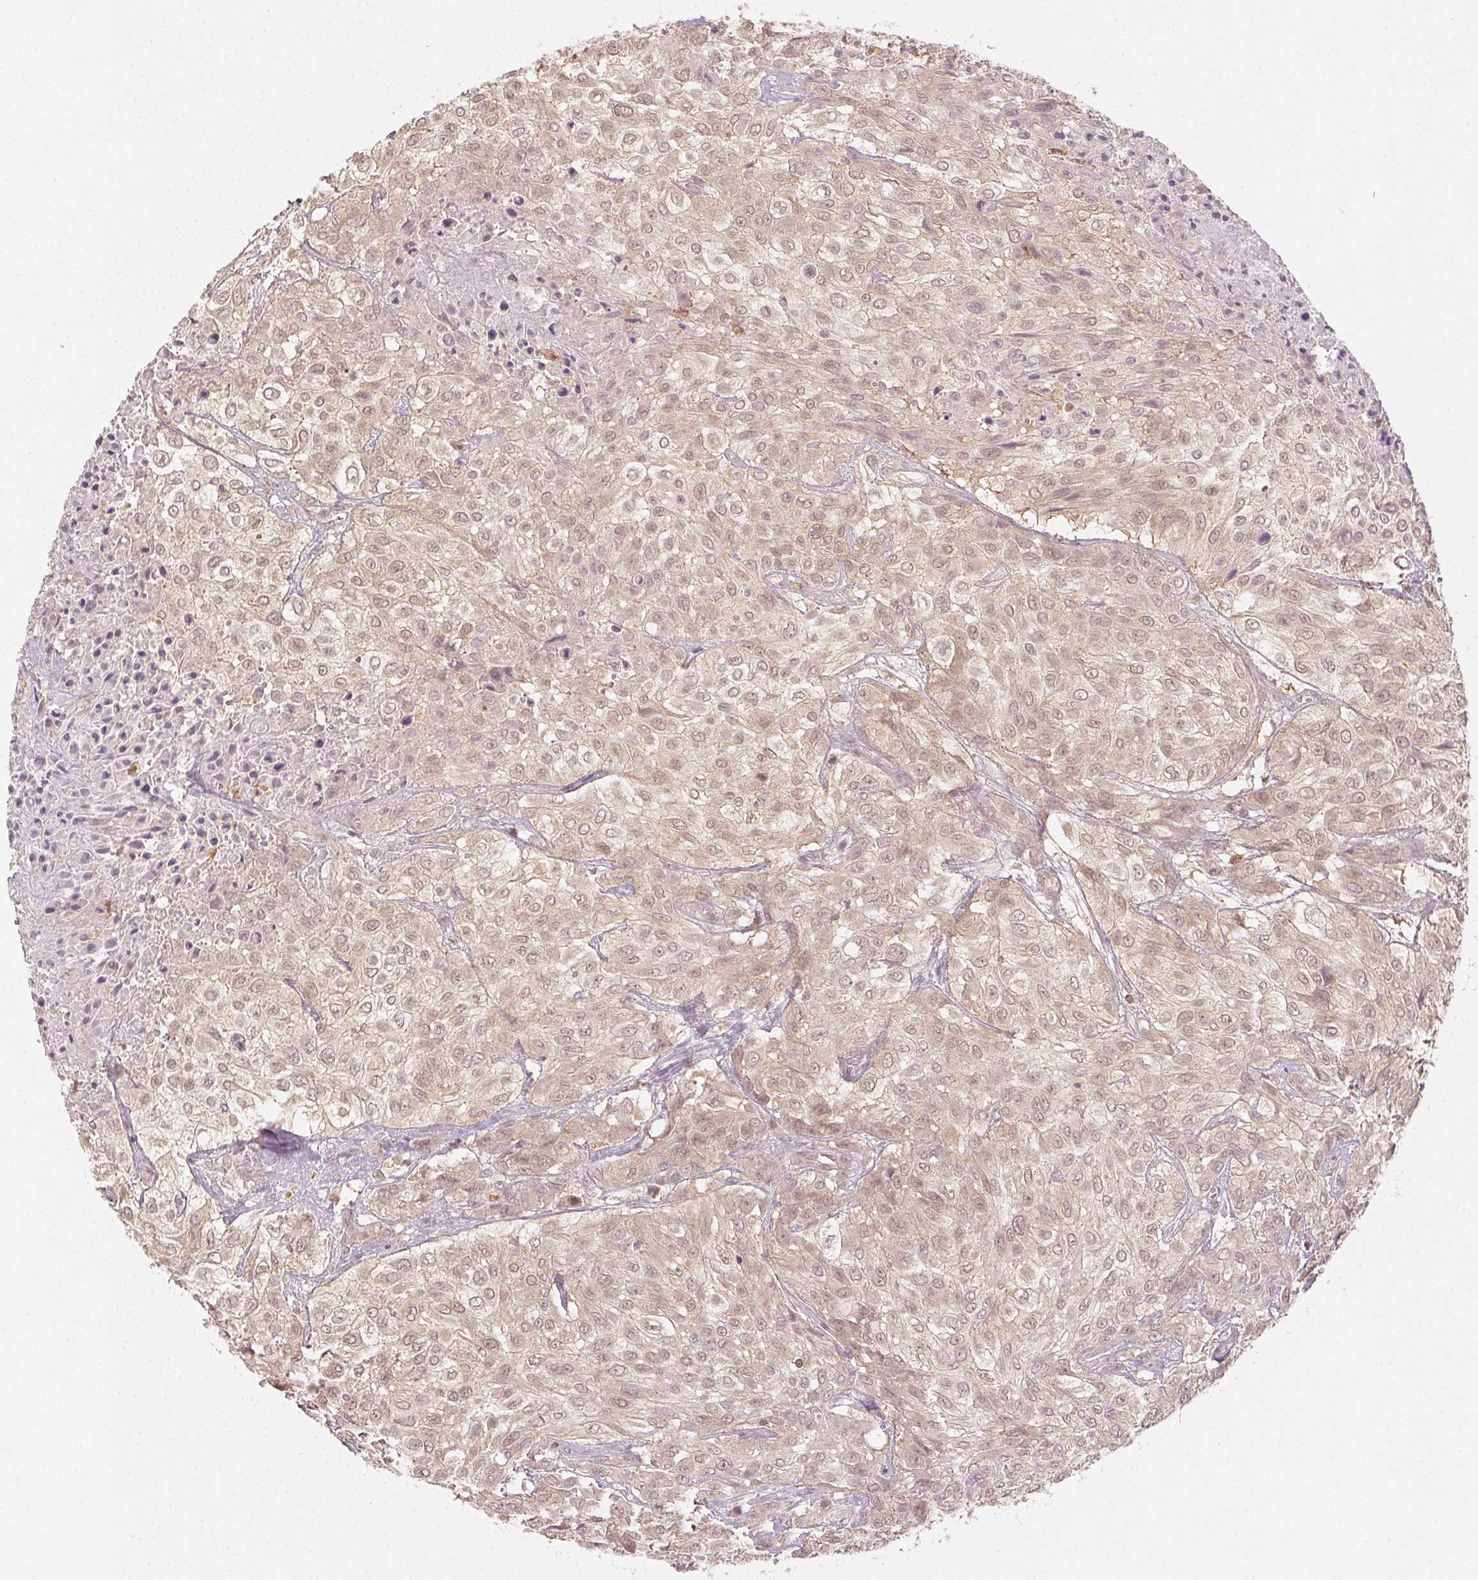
{"staining": {"intensity": "weak", "quantity": ">75%", "location": "cytoplasmic/membranous,nuclear"}, "tissue": "urothelial cancer", "cell_type": "Tumor cells", "image_type": "cancer", "snomed": [{"axis": "morphology", "description": "Urothelial carcinoma, High grade"}, {"axis": "topography", "description": "Urinary bladder"}], "caption": "About >75% of tumor cells in human high-grade urothelial carcinoma show weak cytoplasmic/membranous and nuclear protein positivity as visualized by brown immunohistochemical staining.", "gene": "MAPK14", "patient": {"sex": "male", "age": 57}}